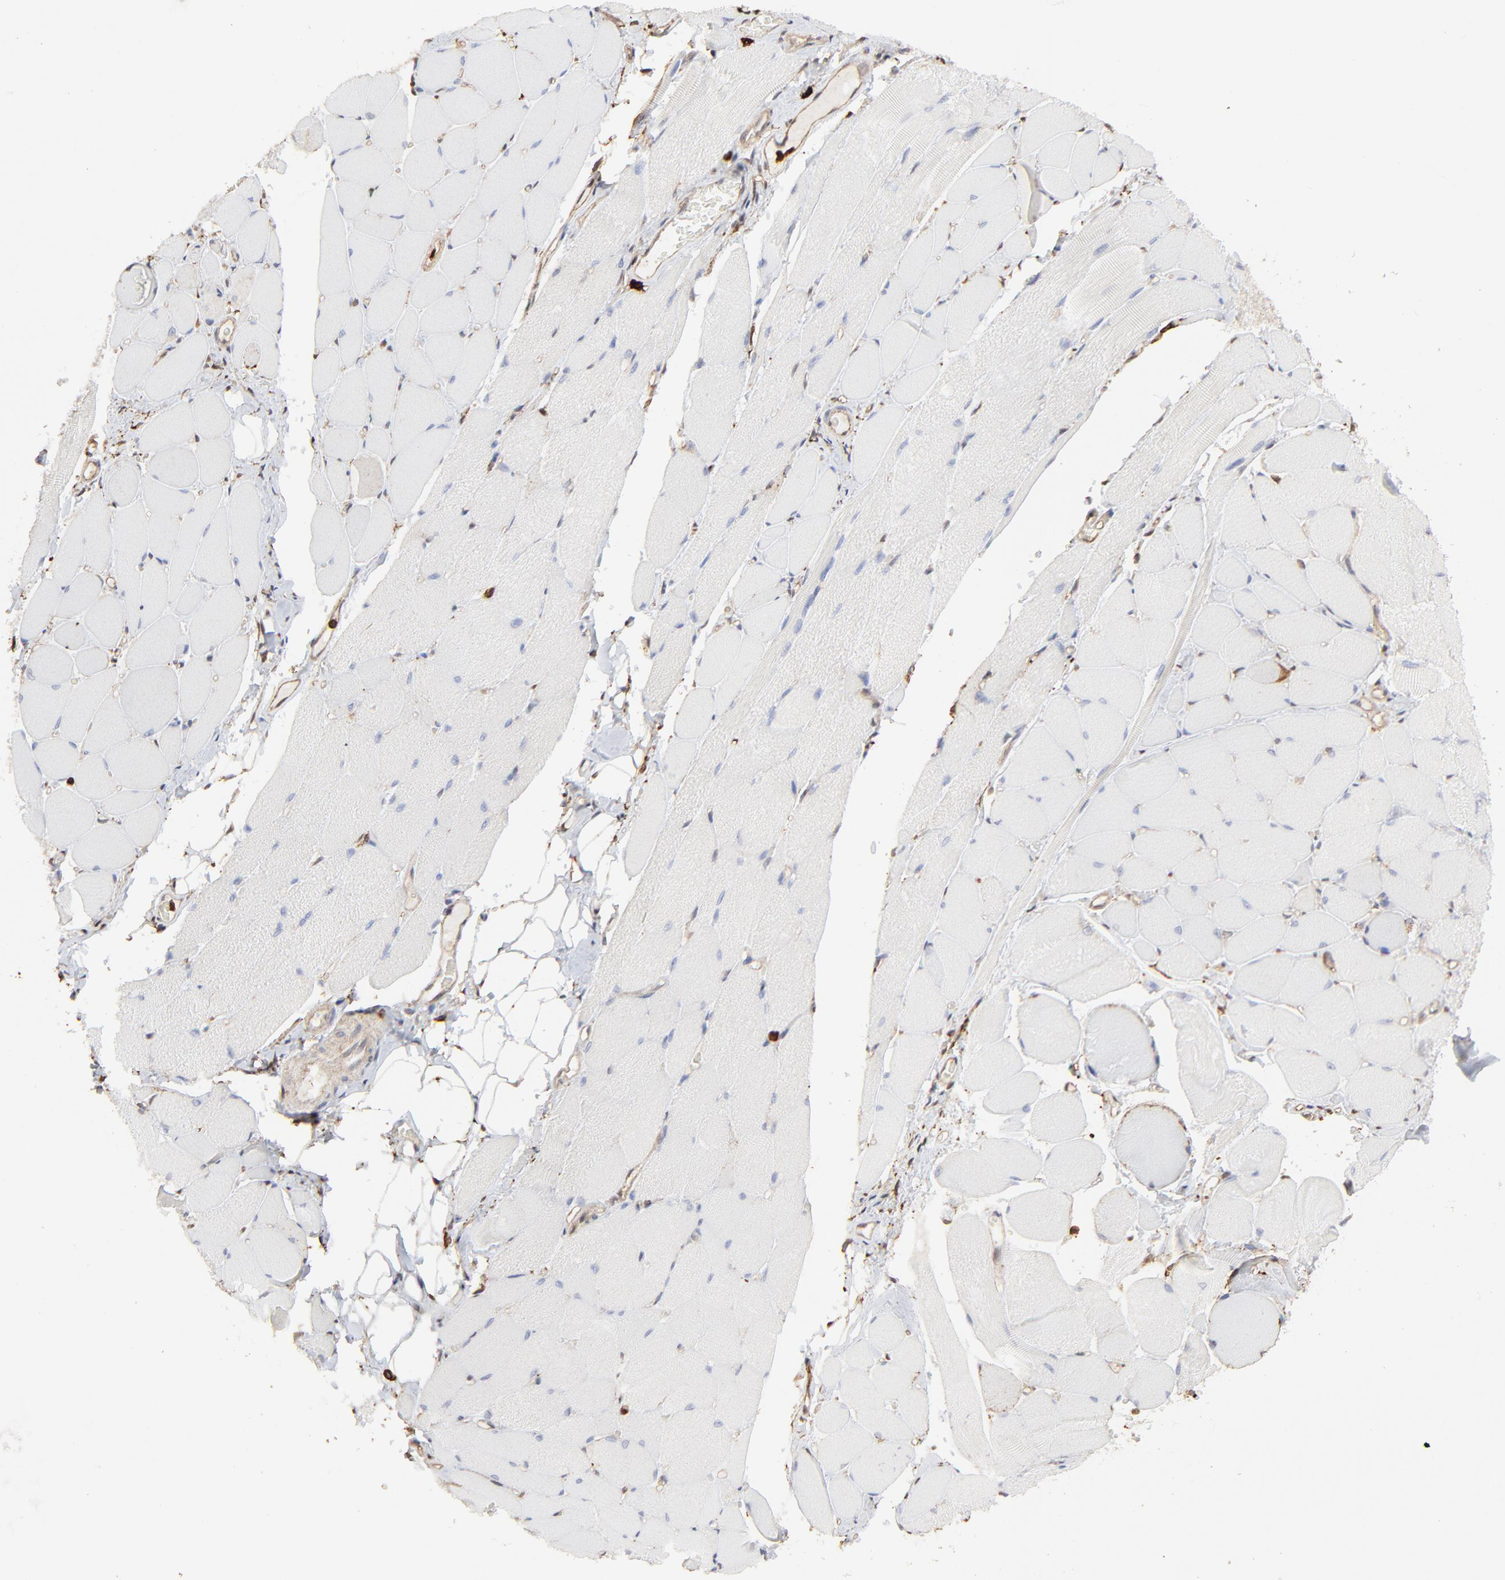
{"staining": {"intensity": "negative", "quantity": "none", "location": "none"}, "tissue": "skeletal muscle", "cell_type": "Myocytes", "image_type": "normal", "snomed": [{"axis": "morphology", "description": "Normal tissue, NOS"}, {"axis": "topography", "description": "Skeletal muscle"}, {"axis": "topography", "description": "Peripheral nerve tissue"}], "caption": "Myocytes show no significant positivity in benign skeletal muscle. Brightfield microscopy of IHC stained with DAB (3,3'-diaminobenzidine) (brown) and hematoxylin (blue), captured at high magnification.", "gene": "SLC6A14", "patient": {"sex": "female", "age": 84}}